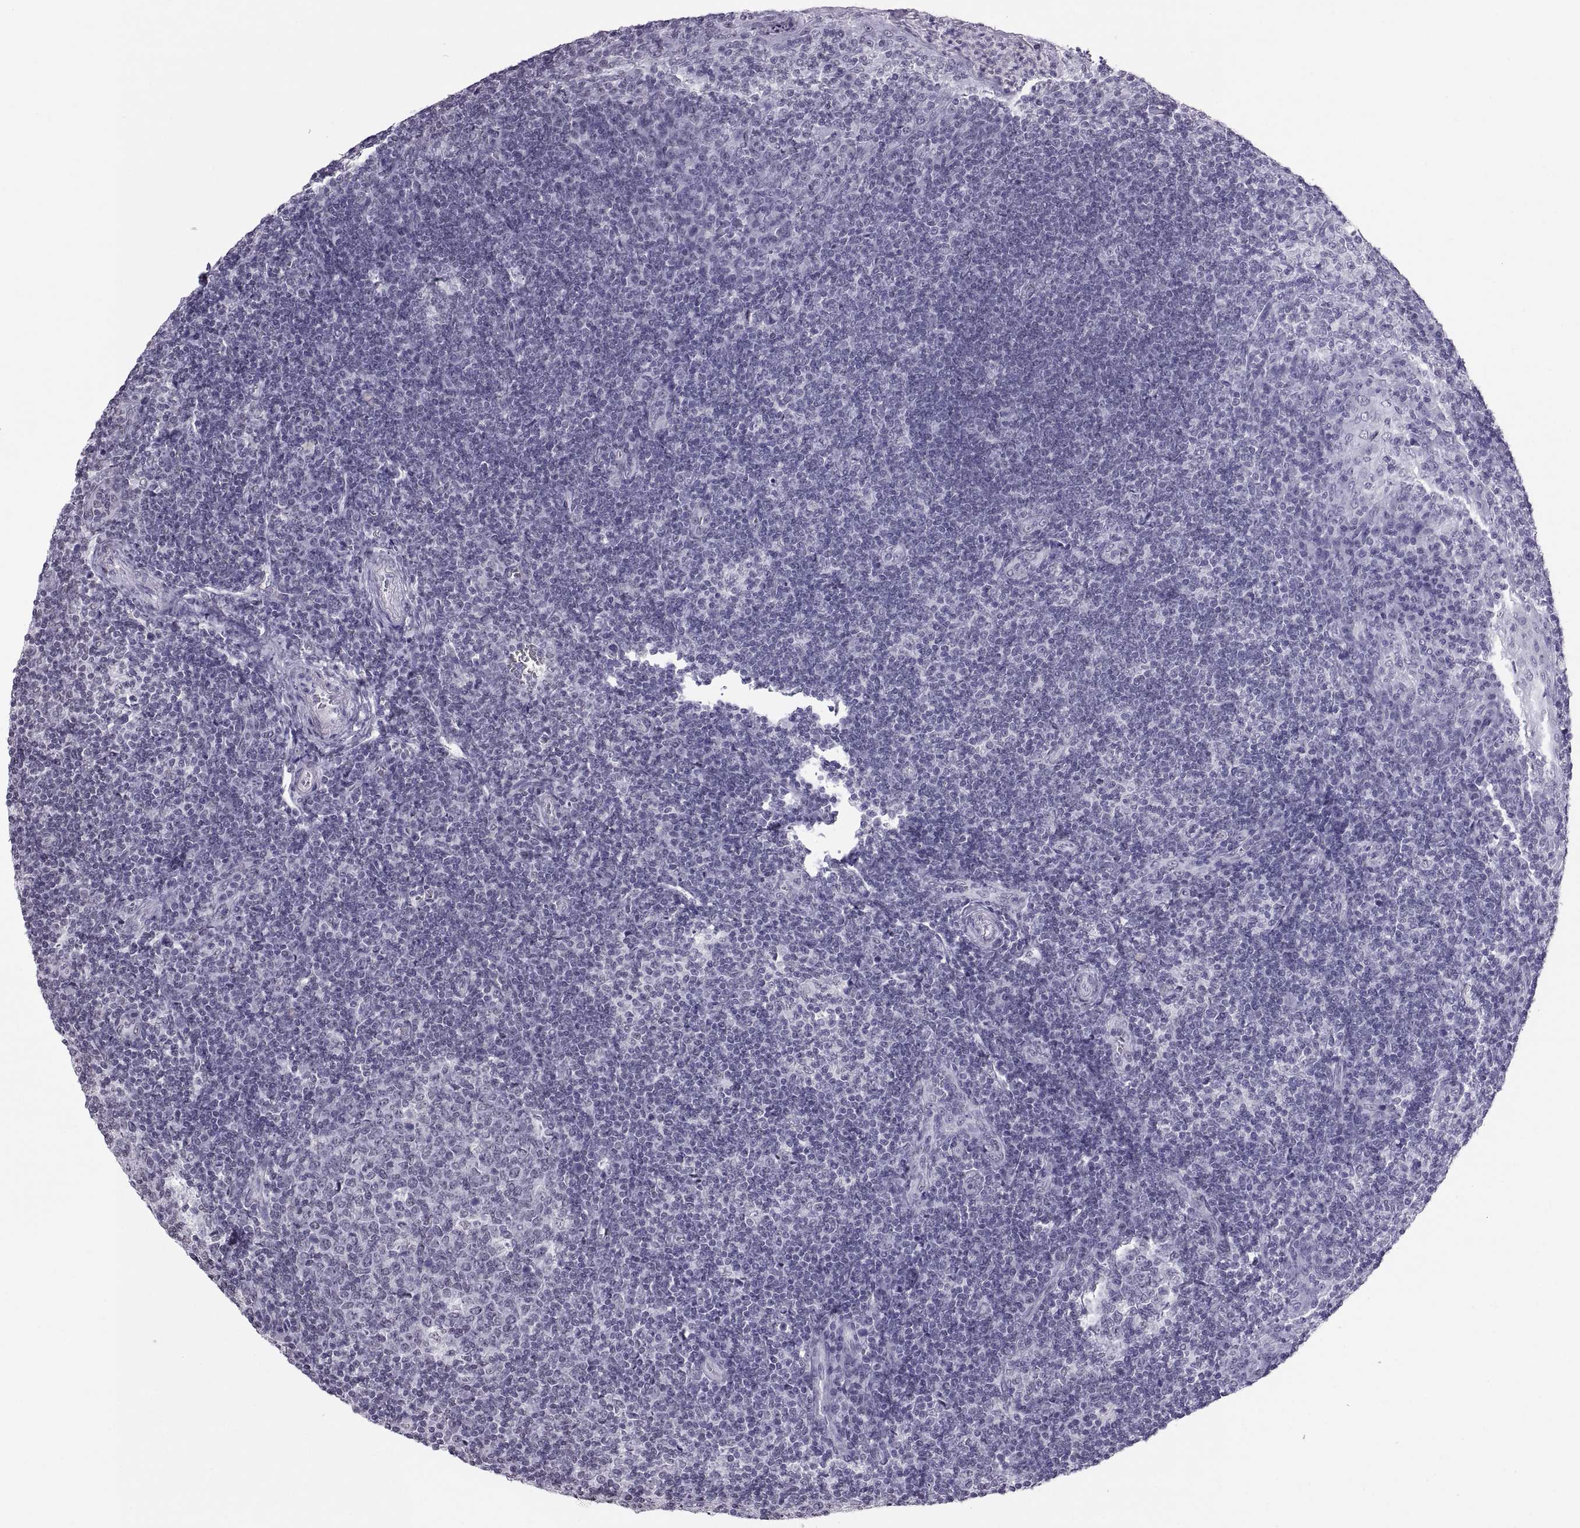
{"staining": {"intensity": "negative", "quantity": "none", "location": "none"}, "tissue": "tonsil", "cell_type": "Germinal center cells", "image_type": "normal", "snomed": [{"axis": "morphology", "description": "Normal tissue, NOS"}, {"axis": "topography", "description": "Tonsil"}], "caption": "This is an immunohistochemistry image of benign human tonsil. There is no positivity in germinal center cells.", "gene": "CARTPT", "patient": {"sex": "female", "age": 12}}